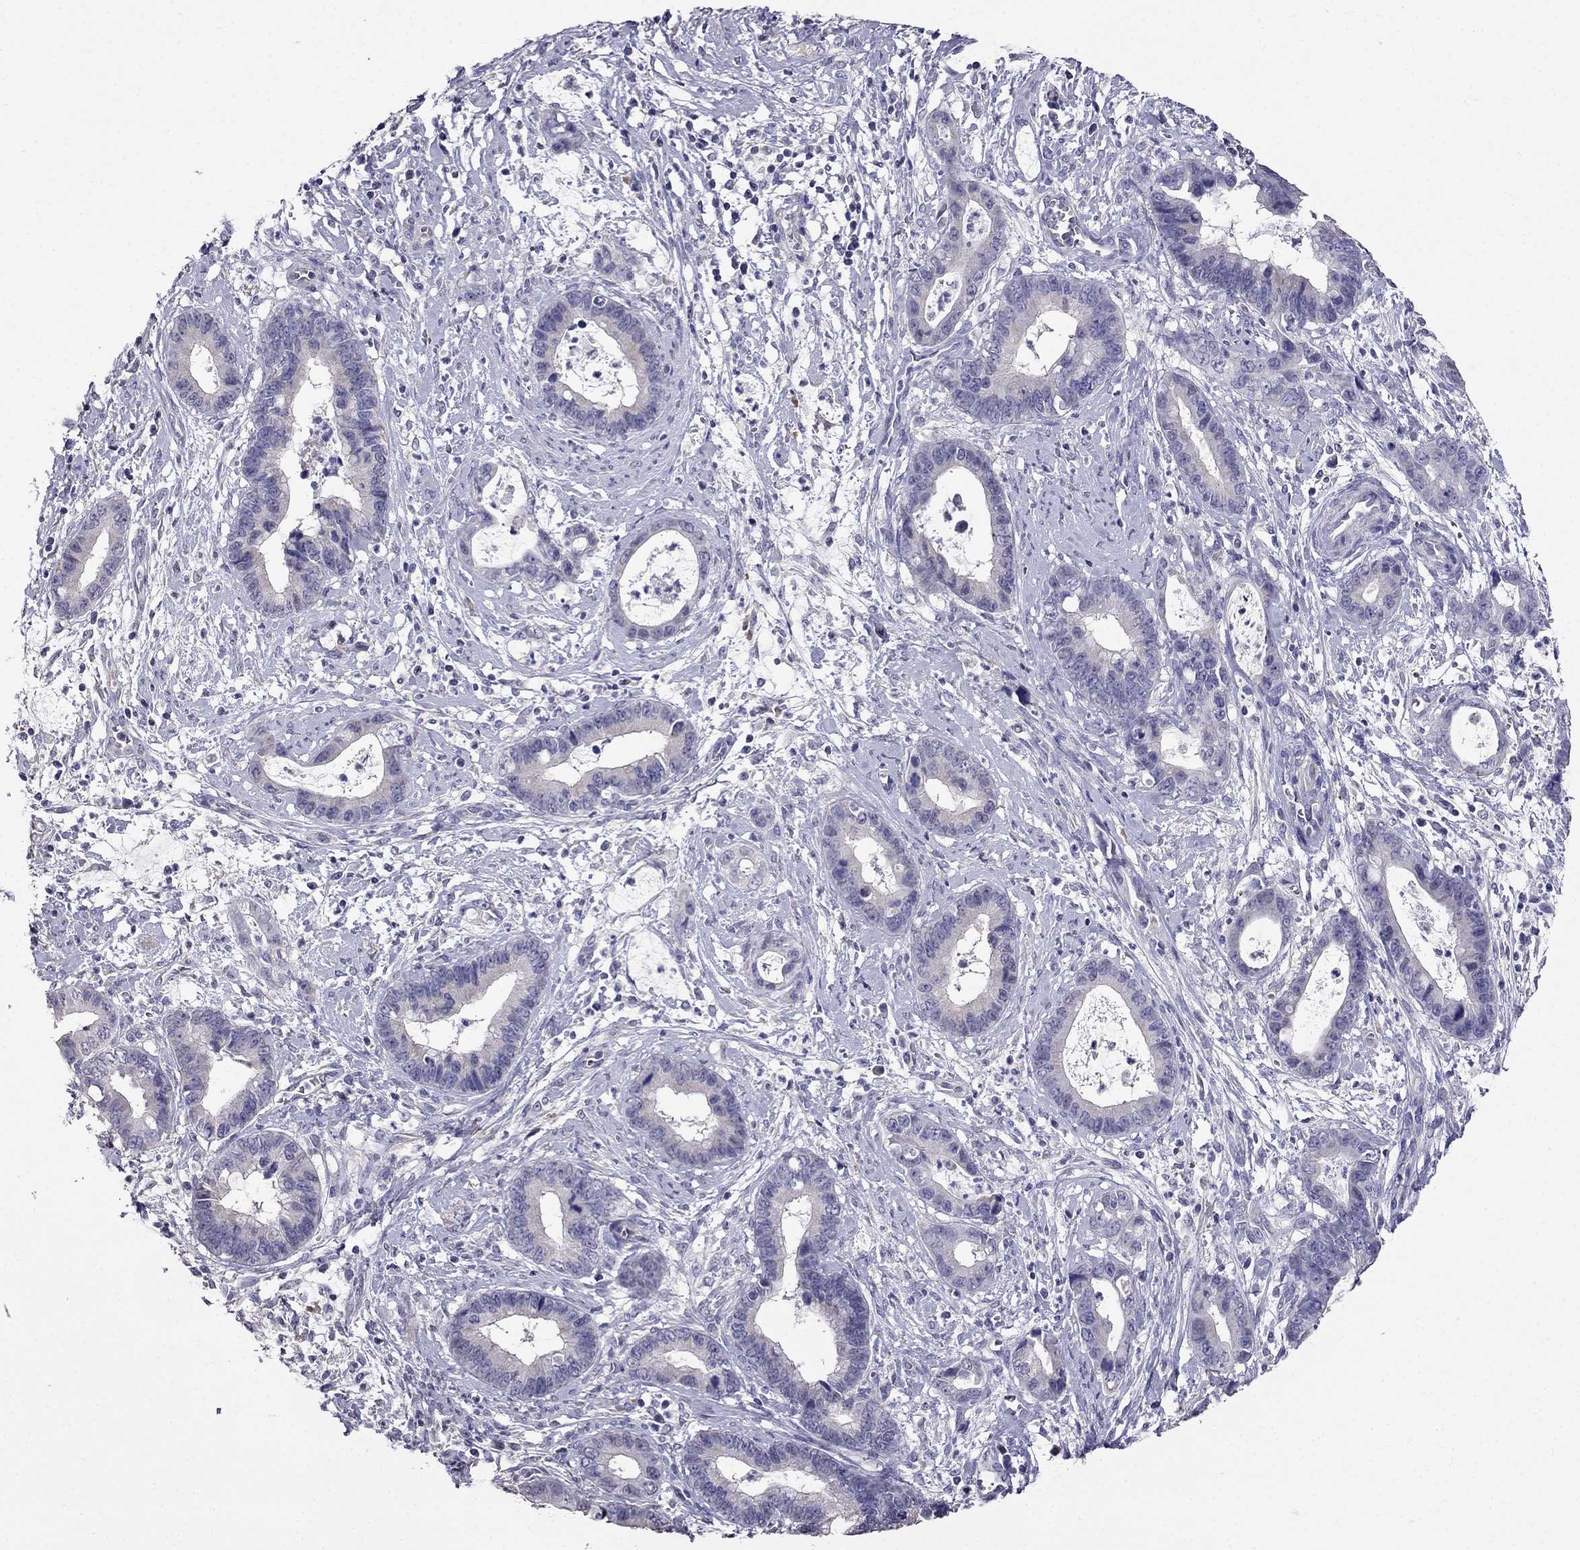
{"staining": {"intensity": "negative", "quantity": "none", "location": "none"}, "tissue": "cervical cancer", "cell_type": "Tumor cells", "image_type": "cancer", "snomed": [{"axis": "morphology", "description": "Adenocarcinoma, NOS"}, {"axis": "topography", "description": "Cervix"}], "caption": "The image exhibits no significant positivity in tumor cells of cervical cancer.", "gene": "AK5", "patient": {"sex": "female", "age": 44}}